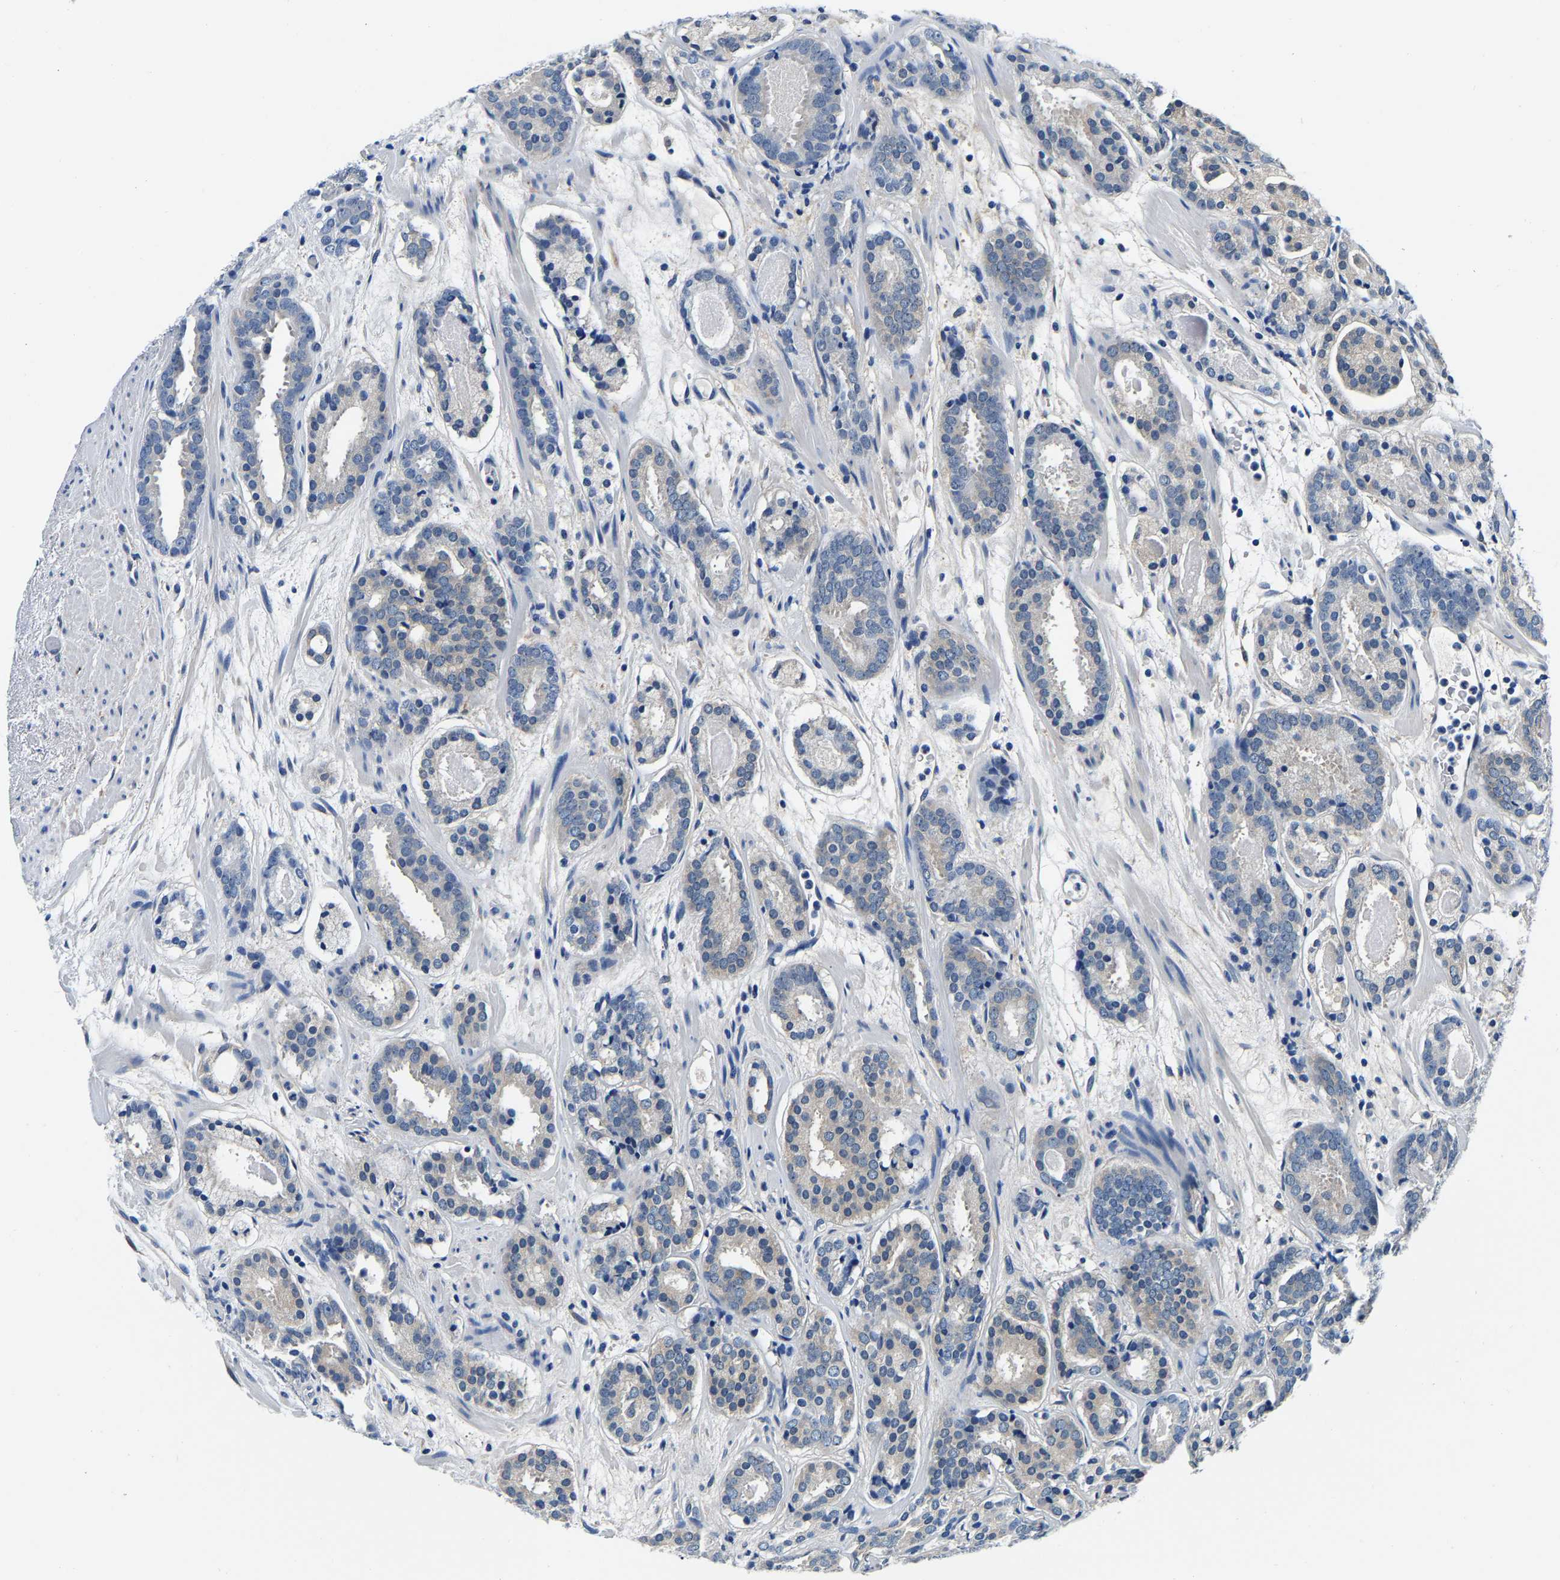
{"staining": {"intensity": "negative", "quantity": "none", "location": "none"}, "tissue": "prostate cancer", "cell_type": "Tumor cells", "image_type": "cancer", "snomed": [{"axis": "morphology", "description": "Adenocarcinoma, Low grade"}, {"axis": "topography", "description": "Prostate"}], "caption": "Tumor cells show no significant protein staining in prostate cancer (adenocarcinoma (low-grade)).", "gene": "ACO1", "patient": {"sex": "male", "age": 69}}